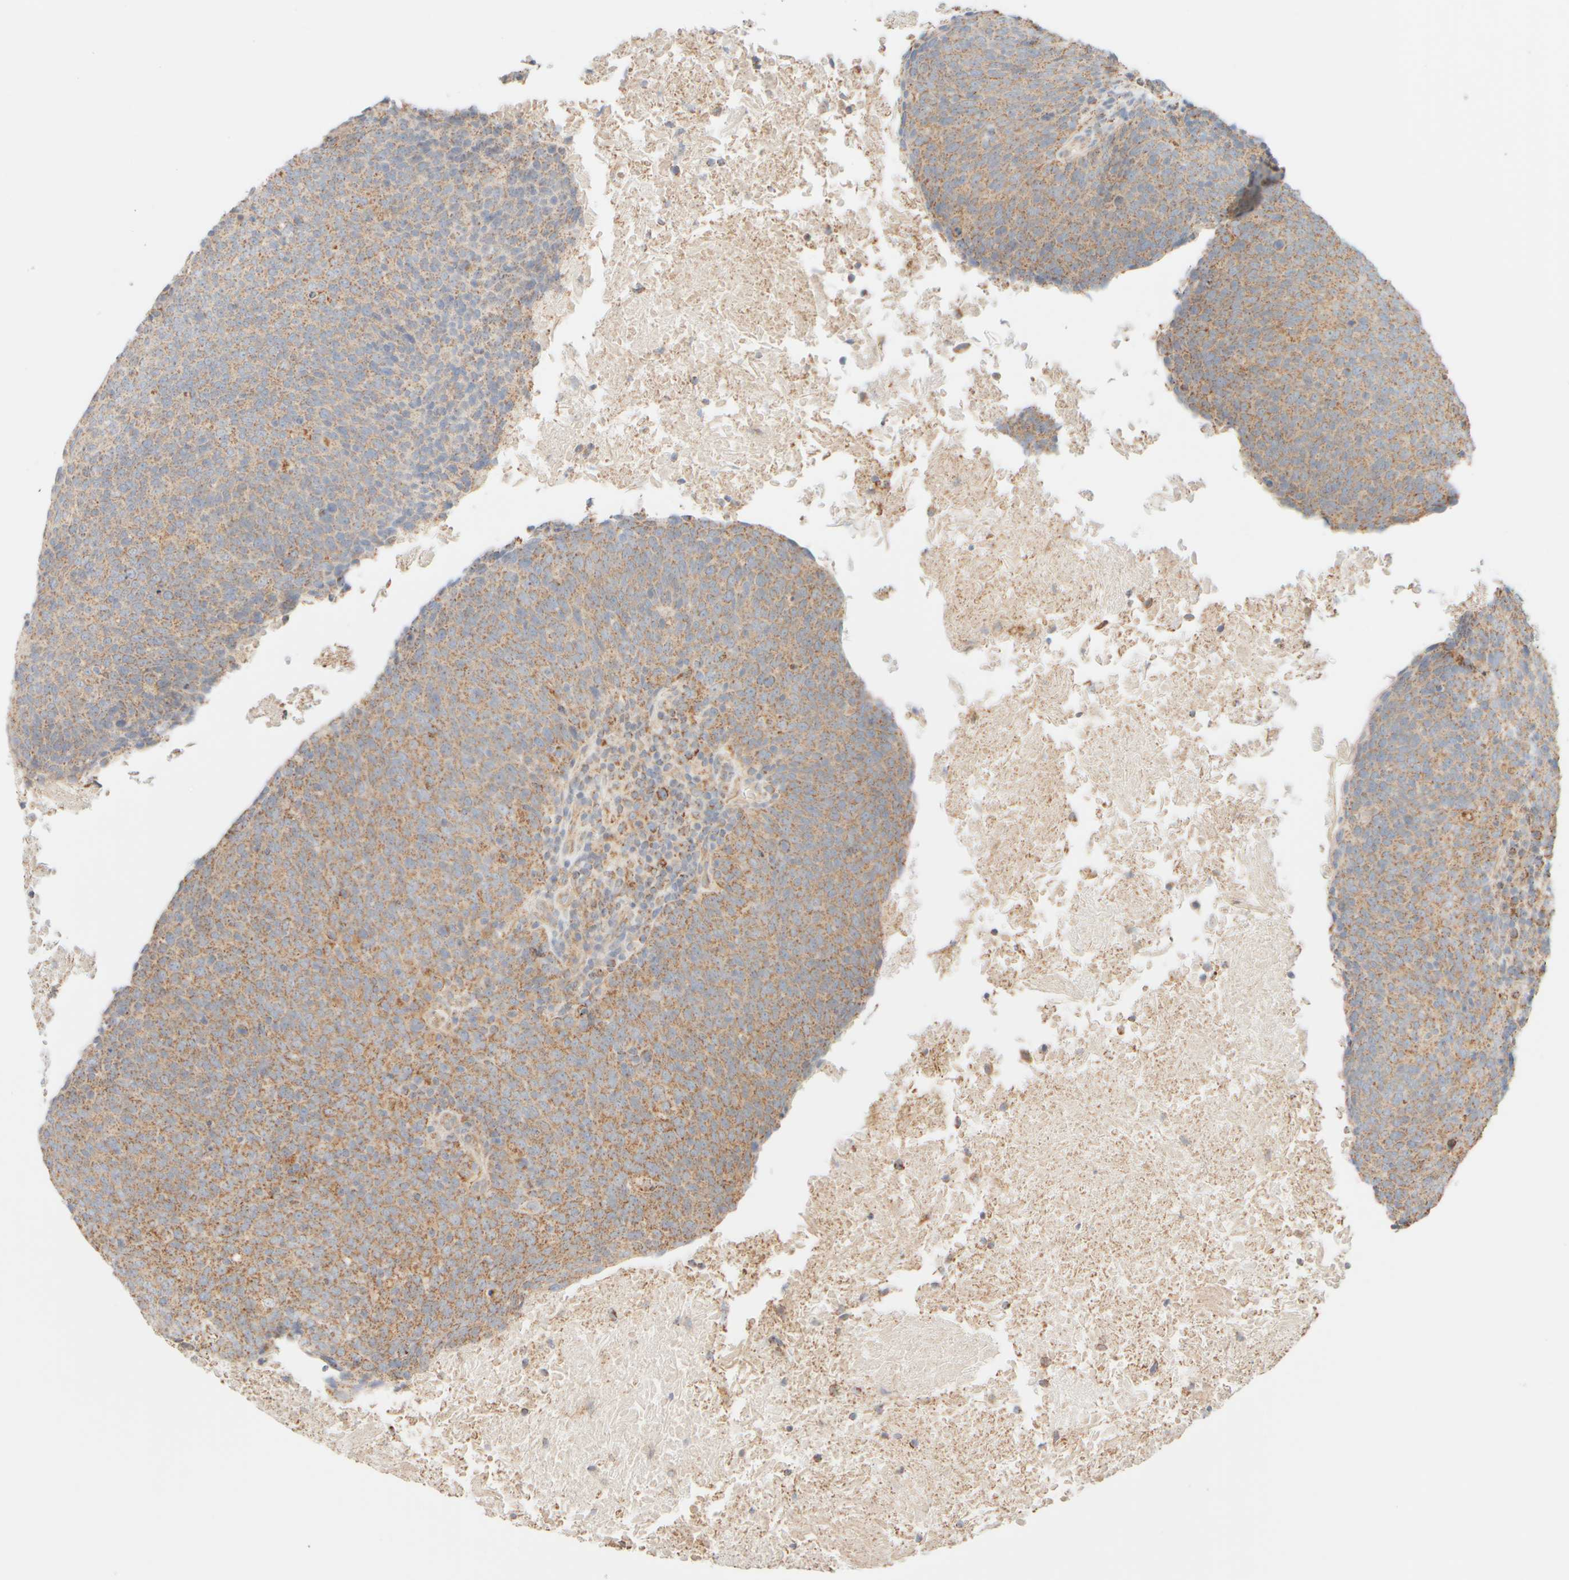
{"staining": {"intensity": "moderate", "quantity": ">75%", "location": "cytoplasmic/membranous"}, "tissue": "head and neck cancer", "cell_type": "Tumor cells", "image_type": "cancer", "snomed": [{"axis": "morphology", "description": "Squamous cell carcinoma, NOS"}, {"axis": "morphology", "description": "Squamous cell carcinoma, metastatic, NOS"}, {"axis": "topography", "description": "Lymph node"}, {"axis": "topography", "description": "Head-Neck"}], "caption": "An image of human metastatic squamous cell carcinoma (head and neck) stained for a protein displays moderate cytoplasmic/membranous brown staining in tumor cells.", "gene": "APBB2", "patient": {"sex": "male", "age": 62}}